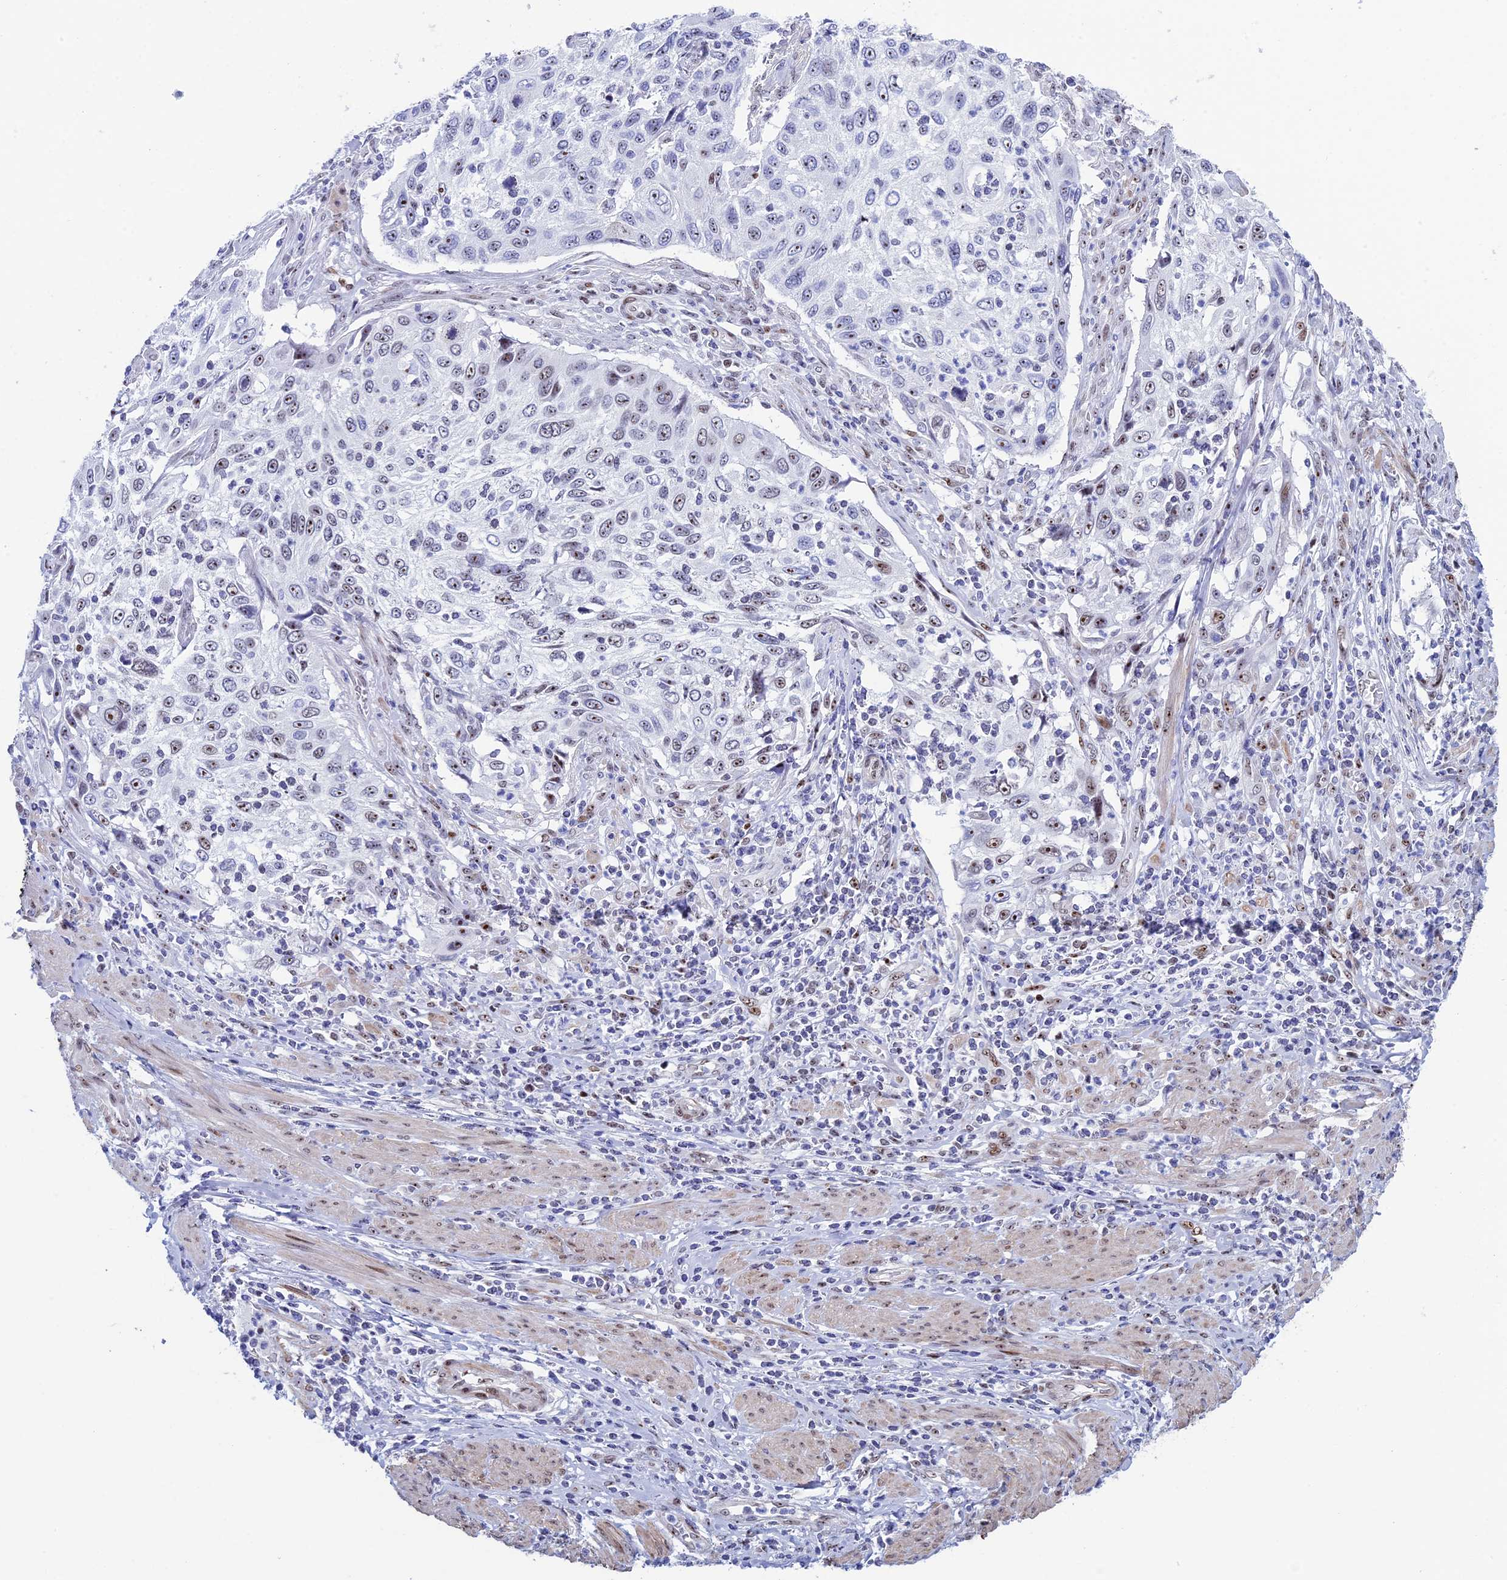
{"staining": {"intensity": "moderate", "quantity": "<25%", "location": "nuclear"}, "tissue": "cervical cancer", "cell_type": "Tumor cells", "image_type": "cancer", "snomed": [{"axis": "morphology", "description": "Squamous cell carcinoma, NOS"}, {"axis": "topography", "description": "Cervix"}], "caption": "DAB (3,3'-diaminobenzidine) immunohistochemical staining of cervical cancer (squamous cell carcinoma) reveals moderate nuclear protein positivity in about <25% of tumor cells.", "gene": "CCDC86", "patient": {"sex": "female", "age": 70}}